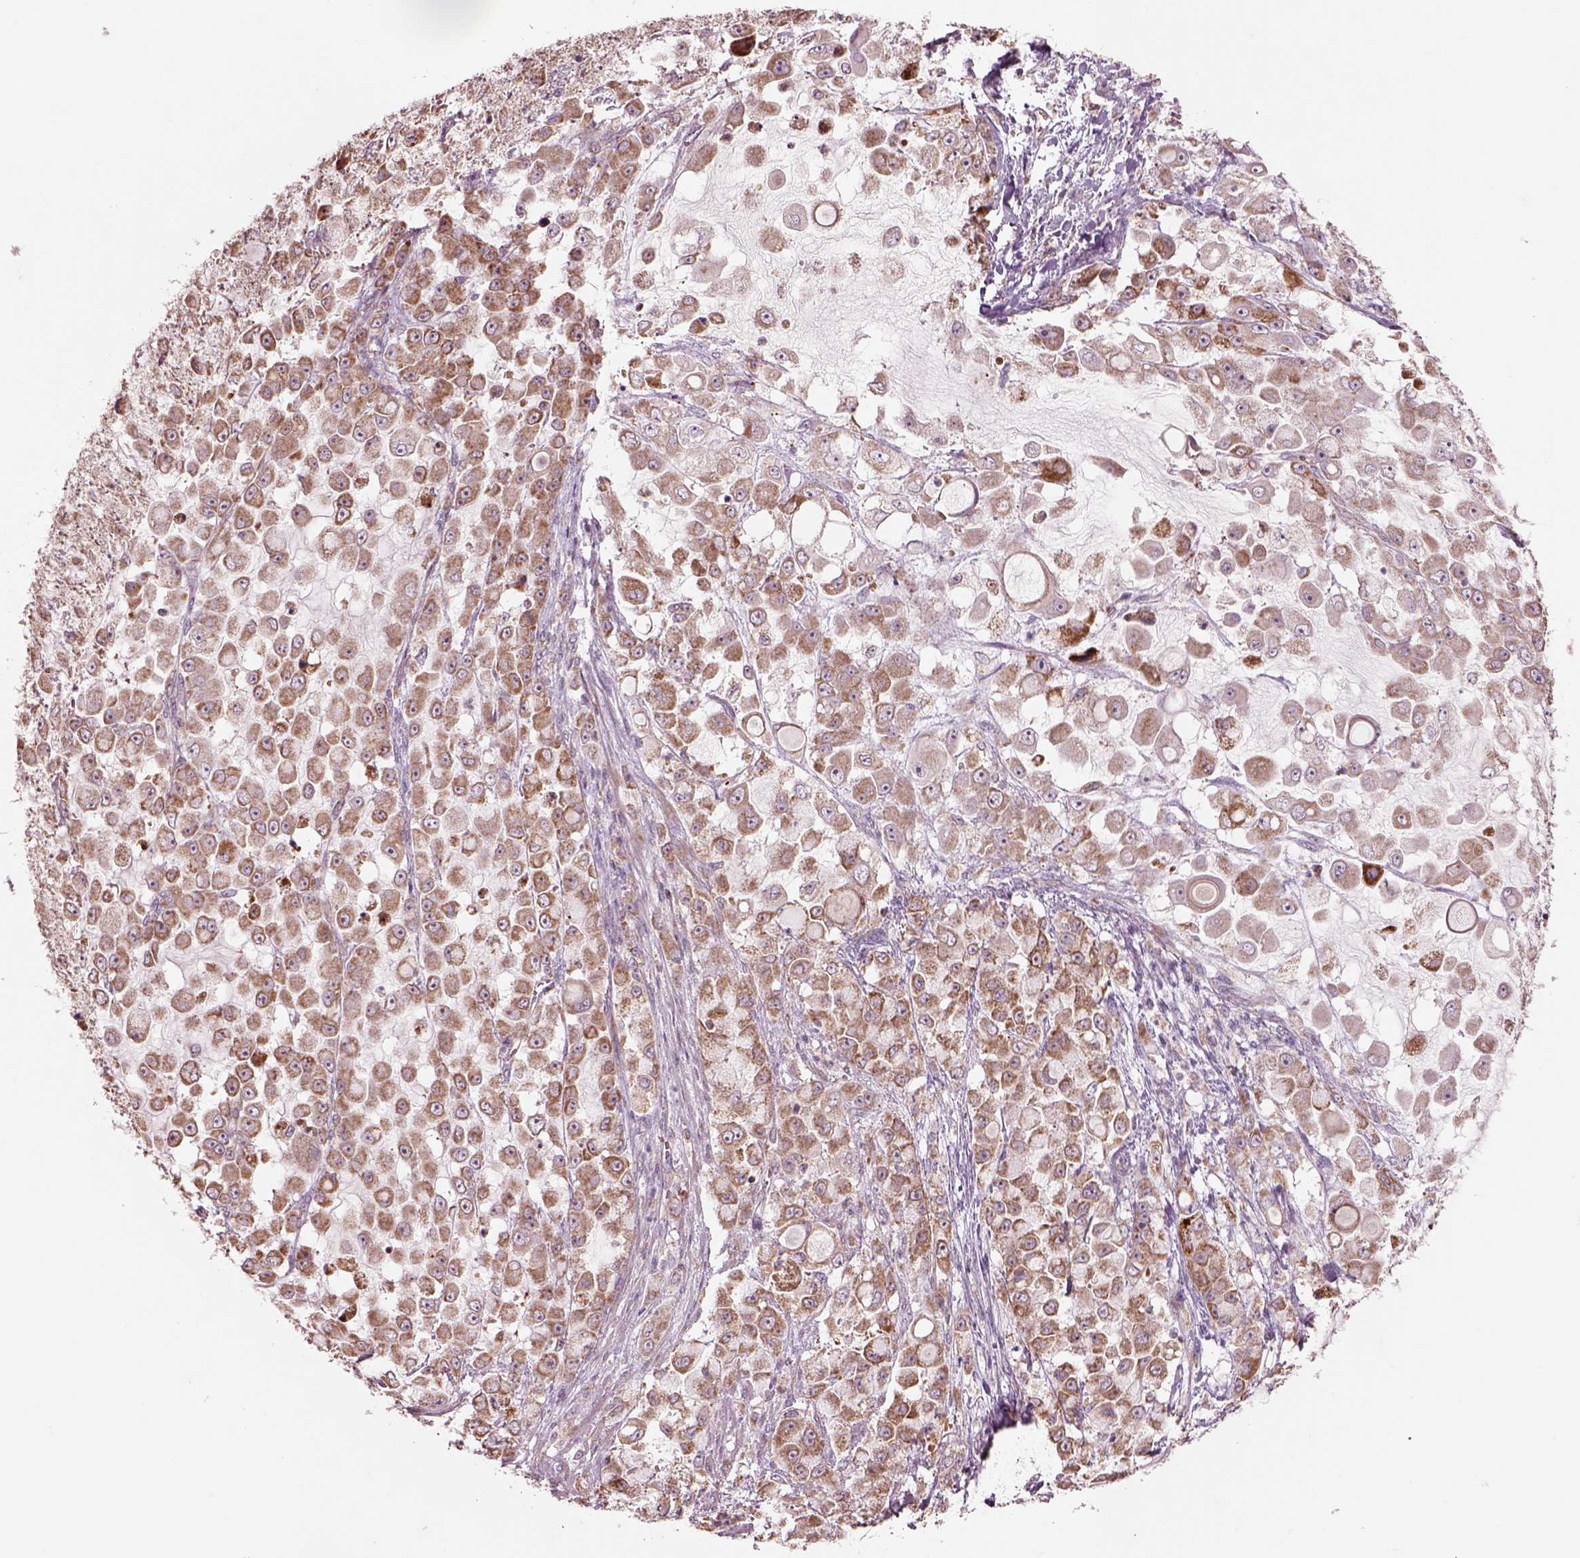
{"staining": {"intensity": "weak", "quantity": ">75%", "location": "cytoplasmic/membranous"}, "tissue": "stomach cancer", "cell_type": "Tumor cells", "image_type": "cancer", "snomed": [{"axis": "morphology", "description": "Adenocarcinoma, NOS"}, {"axis": "topography", "description": "Stomach"}], "caption": "Protein analysis of adenocarcinoma (stomach) tissue demonstrates weak cytoplasmic/membranous positivity in about >75% of tumor cells.", "gene": "SLC25A5", "patient": {"sex": "female", "age": 76}}